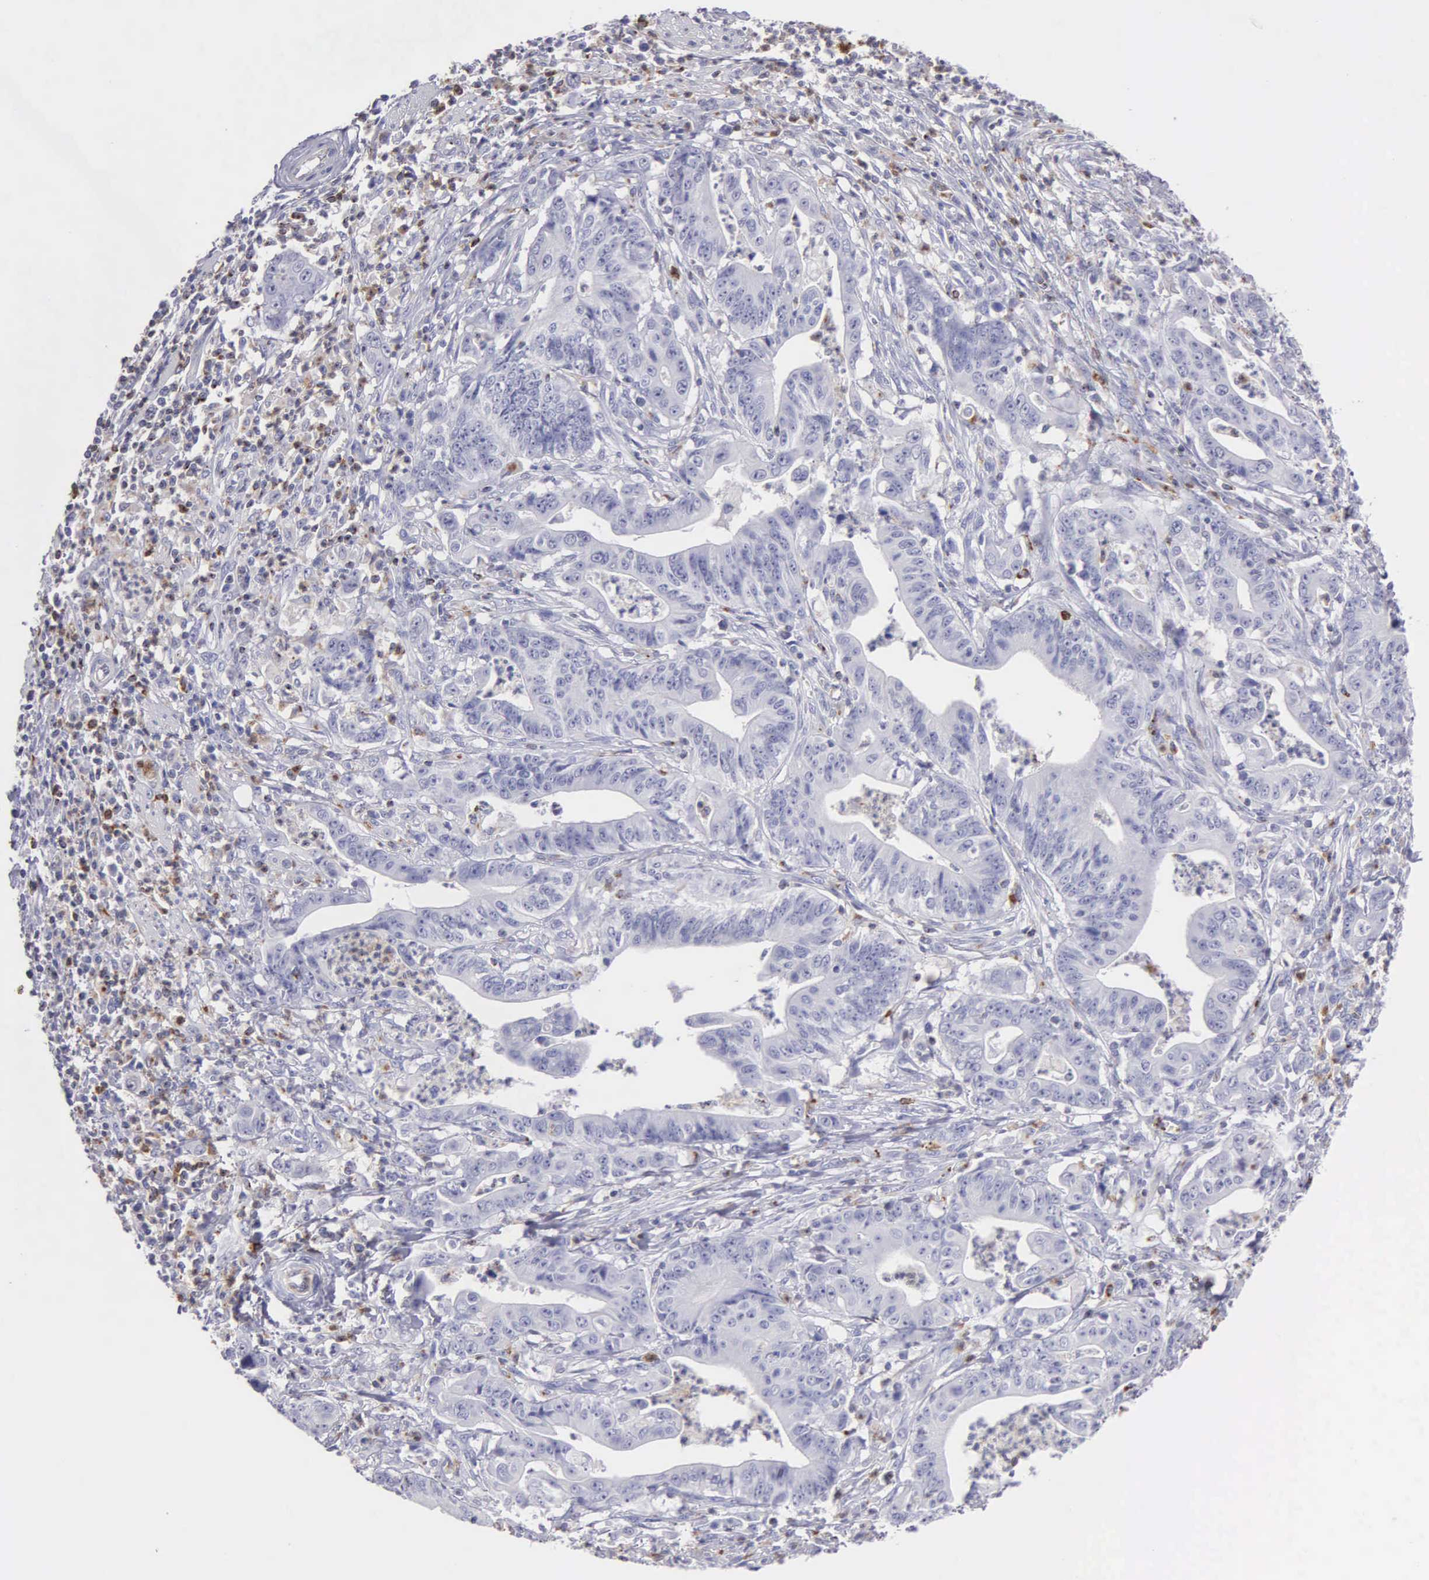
{"staining": {"intensity": "negative", "quantity": "none", "location": "none"}, "tissue": "stomach cancer", "cell_type": "Tumor cells", "image_type": "cancer", "snomed": [{"axis": "morphology", "description": "Adenocarcinoma, NOS"}, {"axis": "topography", "description": "Stomach, lower"}], "caption": "An immunohistochemistry micrograph of stomach cancer is shown. There is no staining in tumor cells of stomach cancer. (DAB (3,3'-diaminobenzidine) immunohistochemistry (IHC) with hematoxylin counter stain).", "gene": "SRGN", "patient": {"sex": "female", "age": 86}}